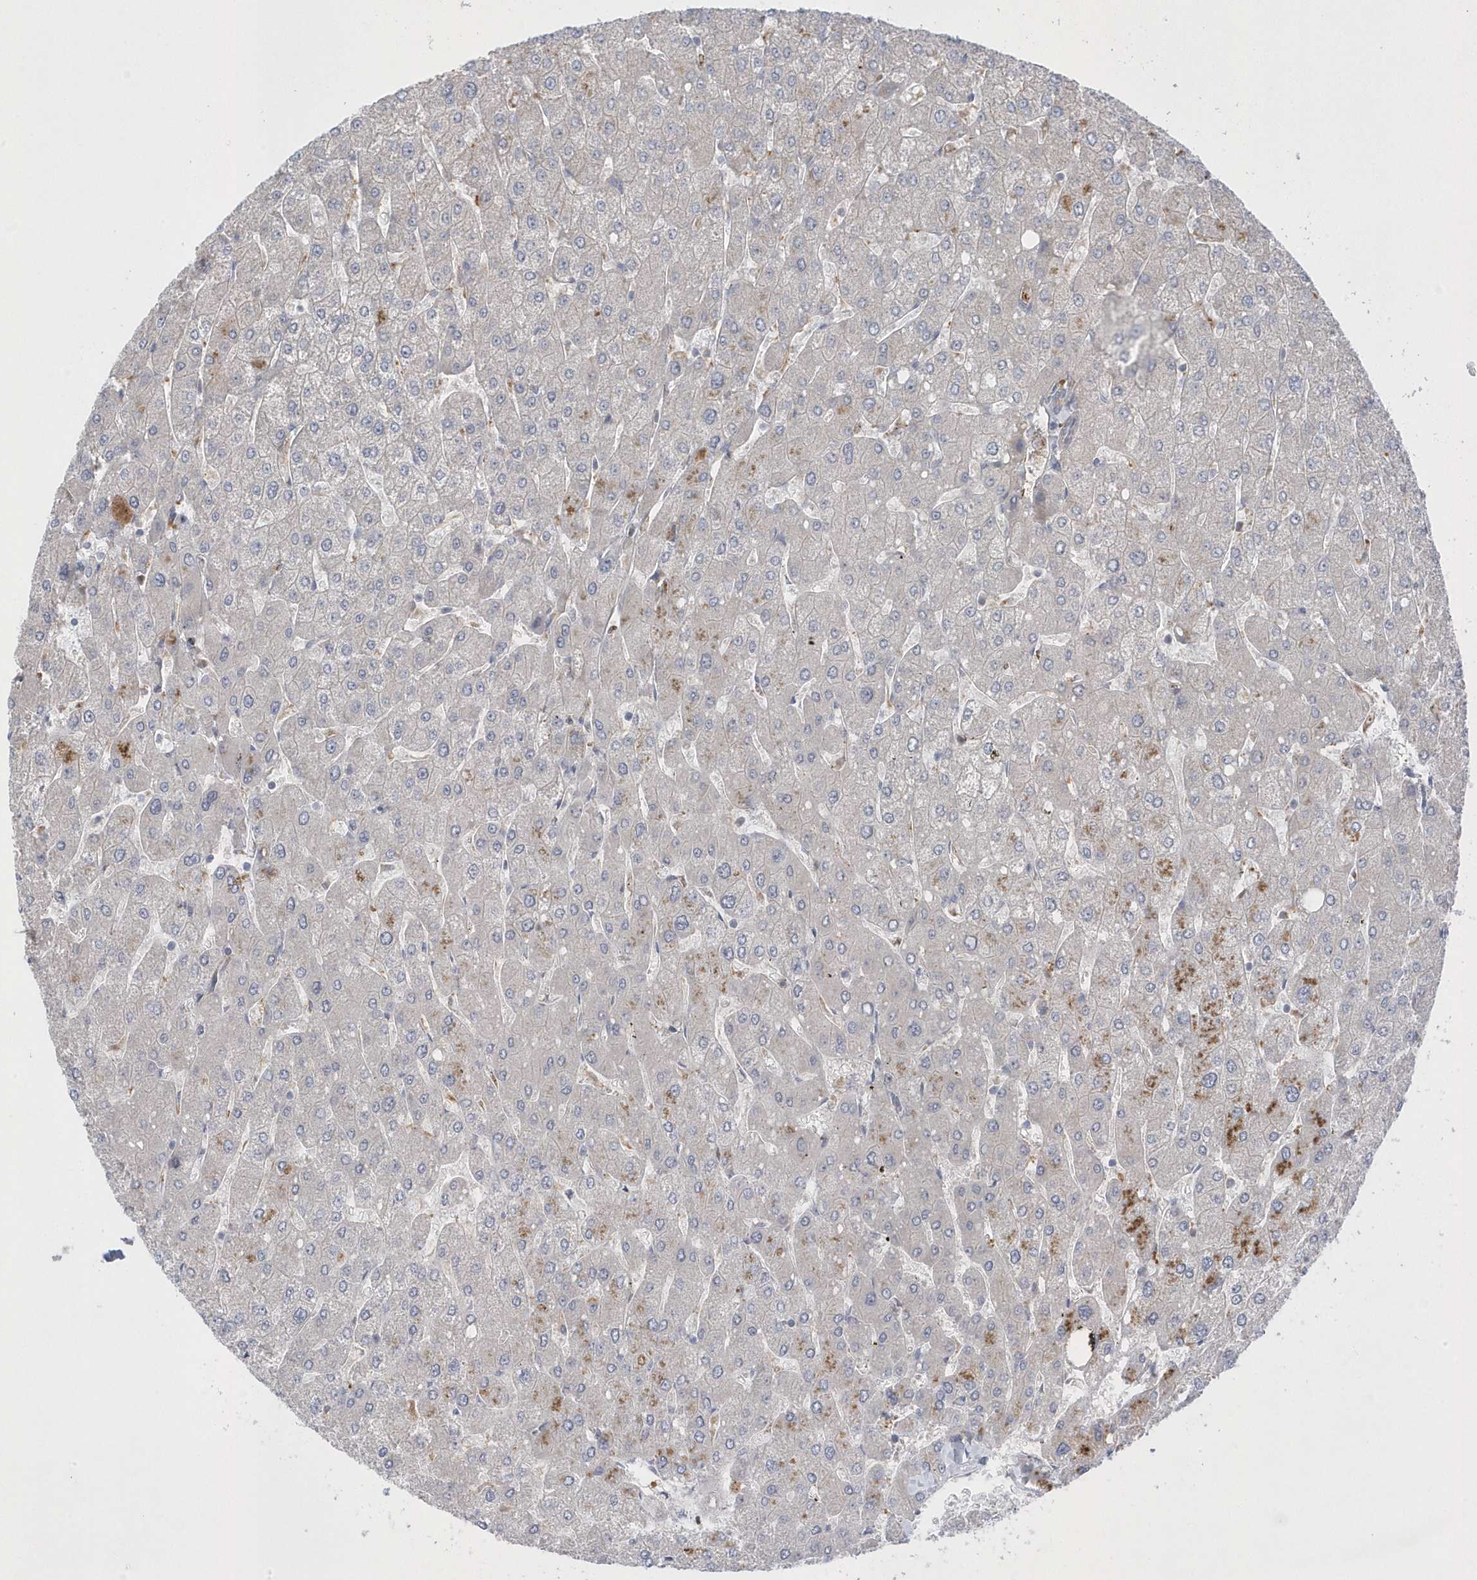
{"staining": {"intensity": "negative", "quantity": "none", "location": "none"}, "tissue": "liver", "cell_type": "Cholangiocytes", "image_type": "normal", "snomed": [{"axis": "morphology", "description": "Normal tissue, NOS"}, {"axis": "topography", "description": "Liver"}], "caption": "Photomicrograph shows no protein expression in cholangiocytes of normal liver. The staining is performed using DAB brown chromogen with nuclei counter-stained in using hematoxylin.", "gene": "ANAPC1", "patient": {"sex": "male", "age": 55}}